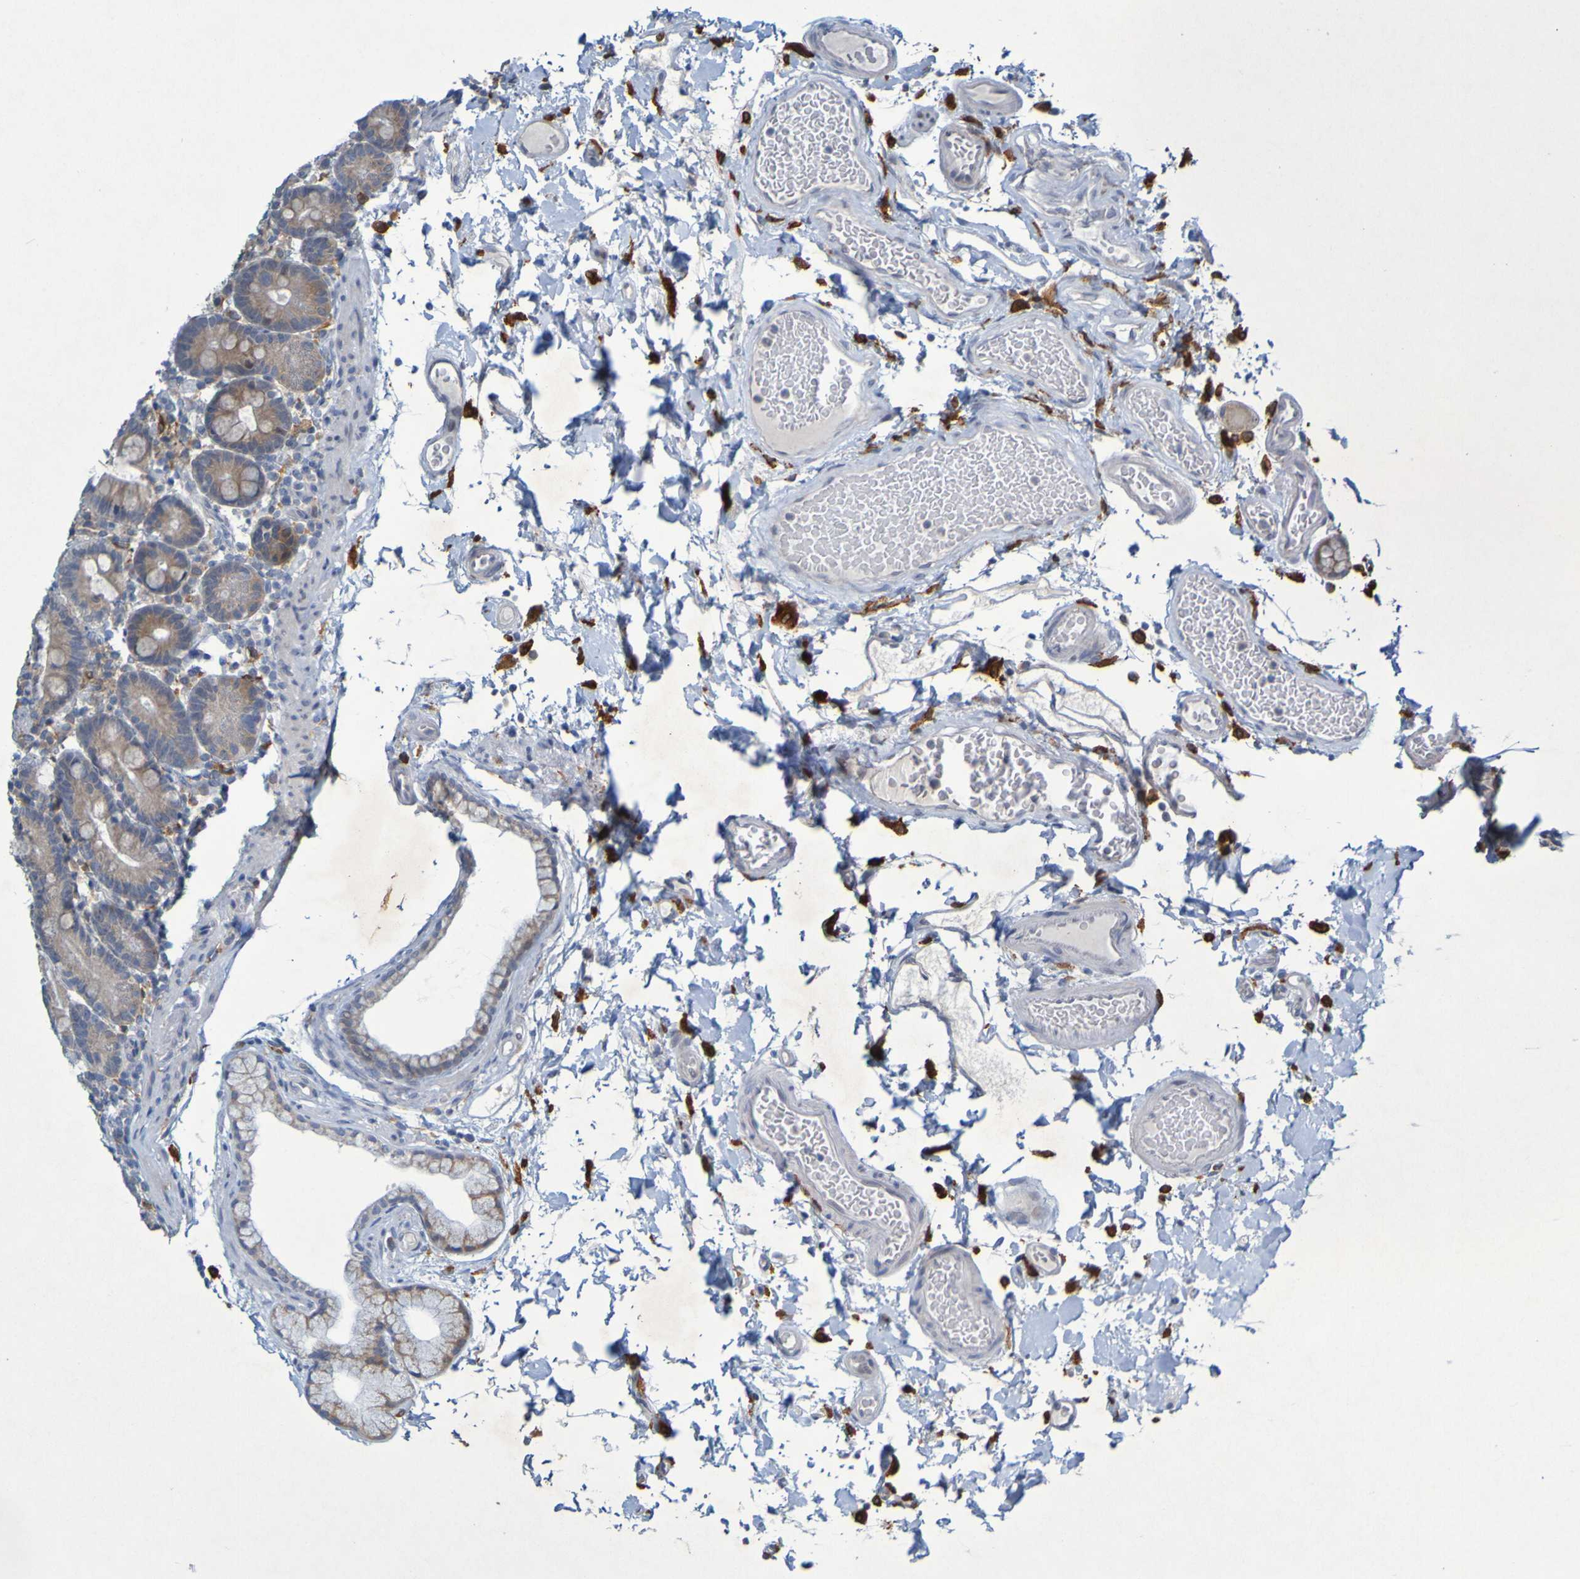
{"staining": {"intensity": "weak", "quantity": ">75%", "location": "cytoplasmic/membranous"}, "tissue": "duodenum", "cell_type": "Glandular cells", "image_type": "normal", "snomed": [{"axis": "morphology", "description": "Normal tissue, NOS"}, {"axis": "topography", "description": "Small intestine, NOS"}], "caption": "About >75% of glandular cells in unremarkable human duodenum show weak cytoplasmic/membranous protein staining as visualized by brown immunohistochemical staining.", "gene": "LILRB5", "patient": {"sex": "female", "age": 71}}